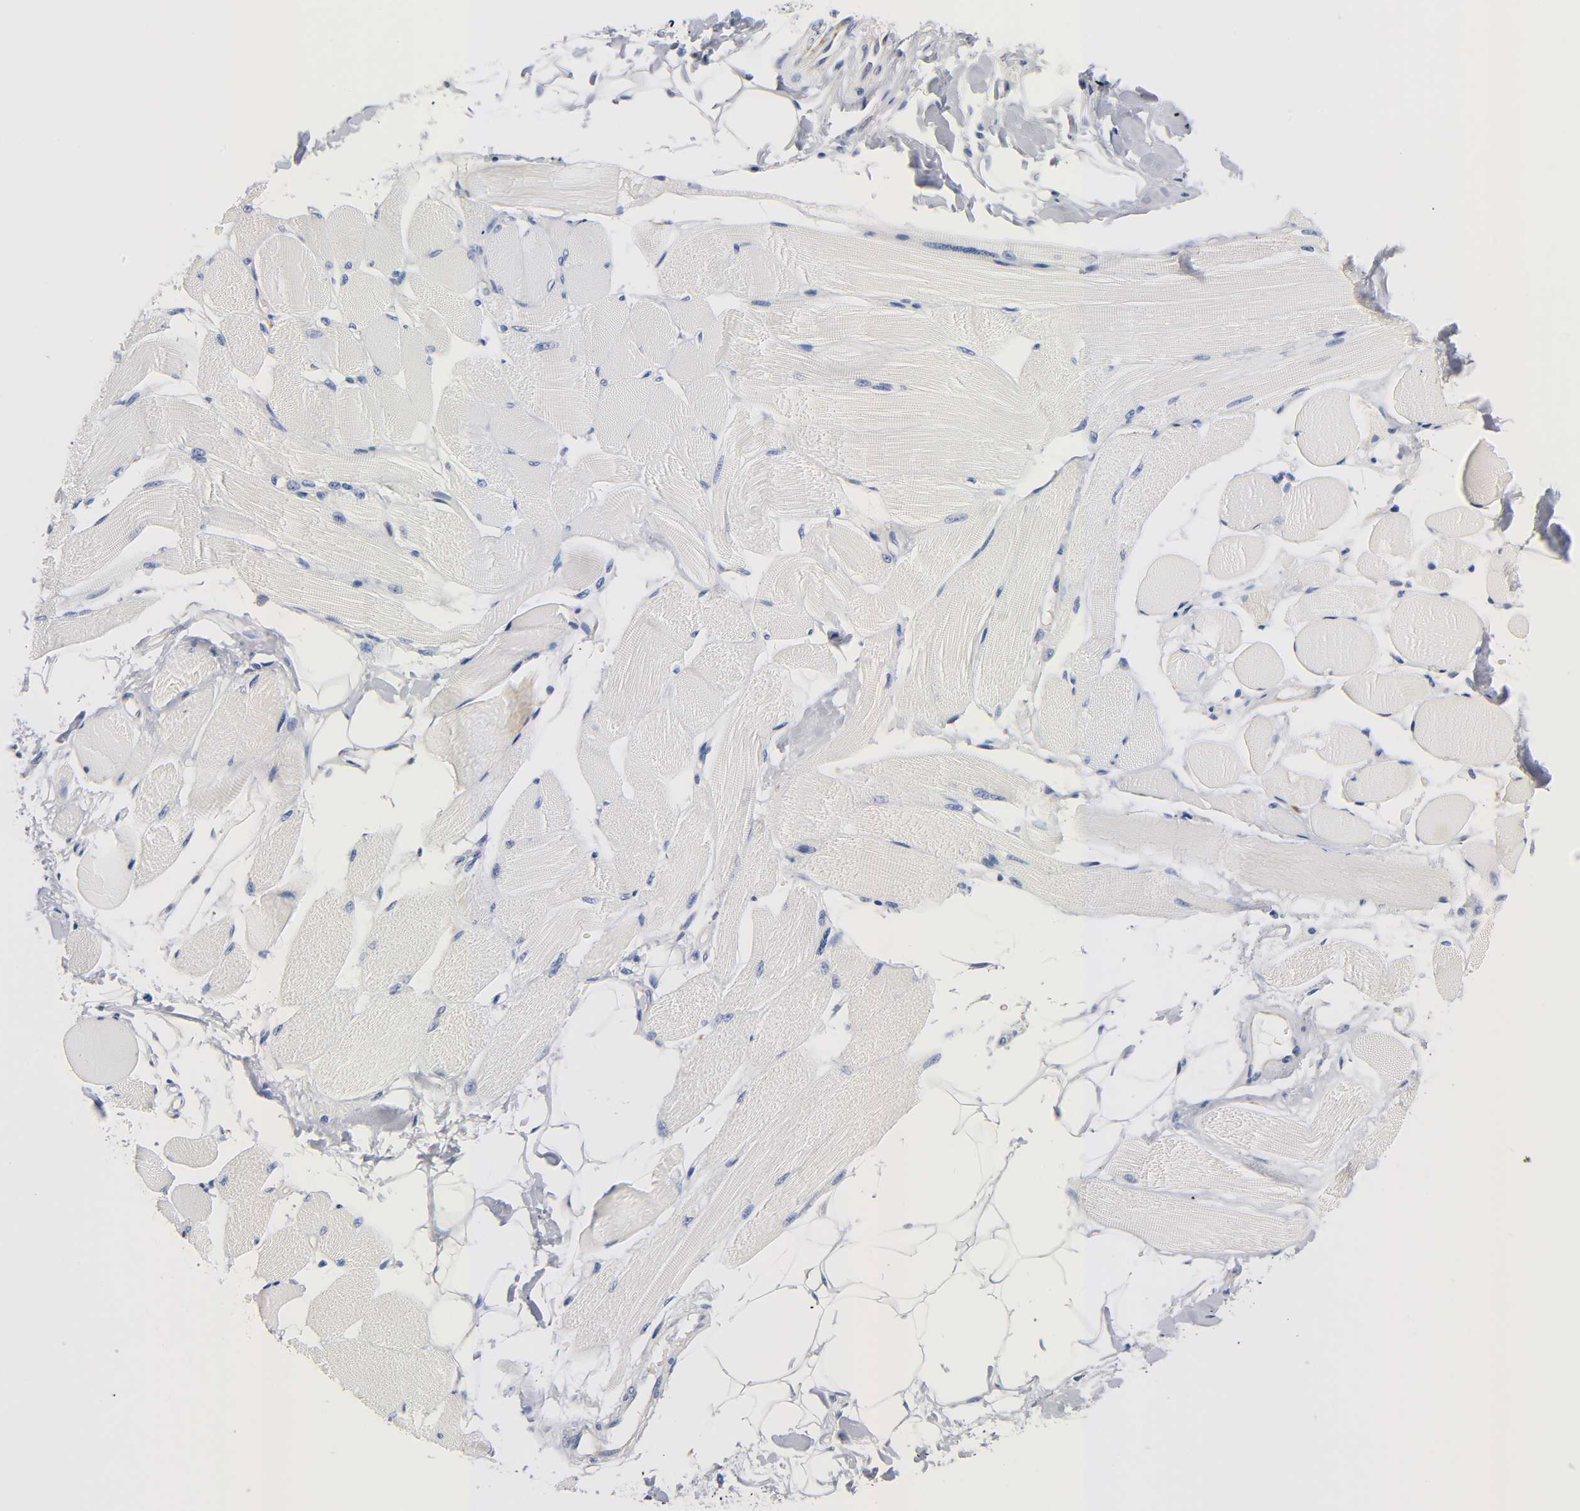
{"staining": {"intensity": "negative", "quantity": "none", "location": "none"}, "tissue": "skeletal muscle", "cell_type": "Myocytes", "image_type": "normal", "snomed": [{"axis": "morphology", "description": "Normal tissue, NOS"}, {"axis": "topography", "description": "Skeletal muscle"}, {"axis": "topography", "description": "Peripheral nerve tissue"}], "caption": "The IHC photomicrograph has no significant positivity in myocytes of skeletal muscle. Nuclei are stained in blue.", "gene": "REL", "patient": {"sex": "female", "age": 84}}